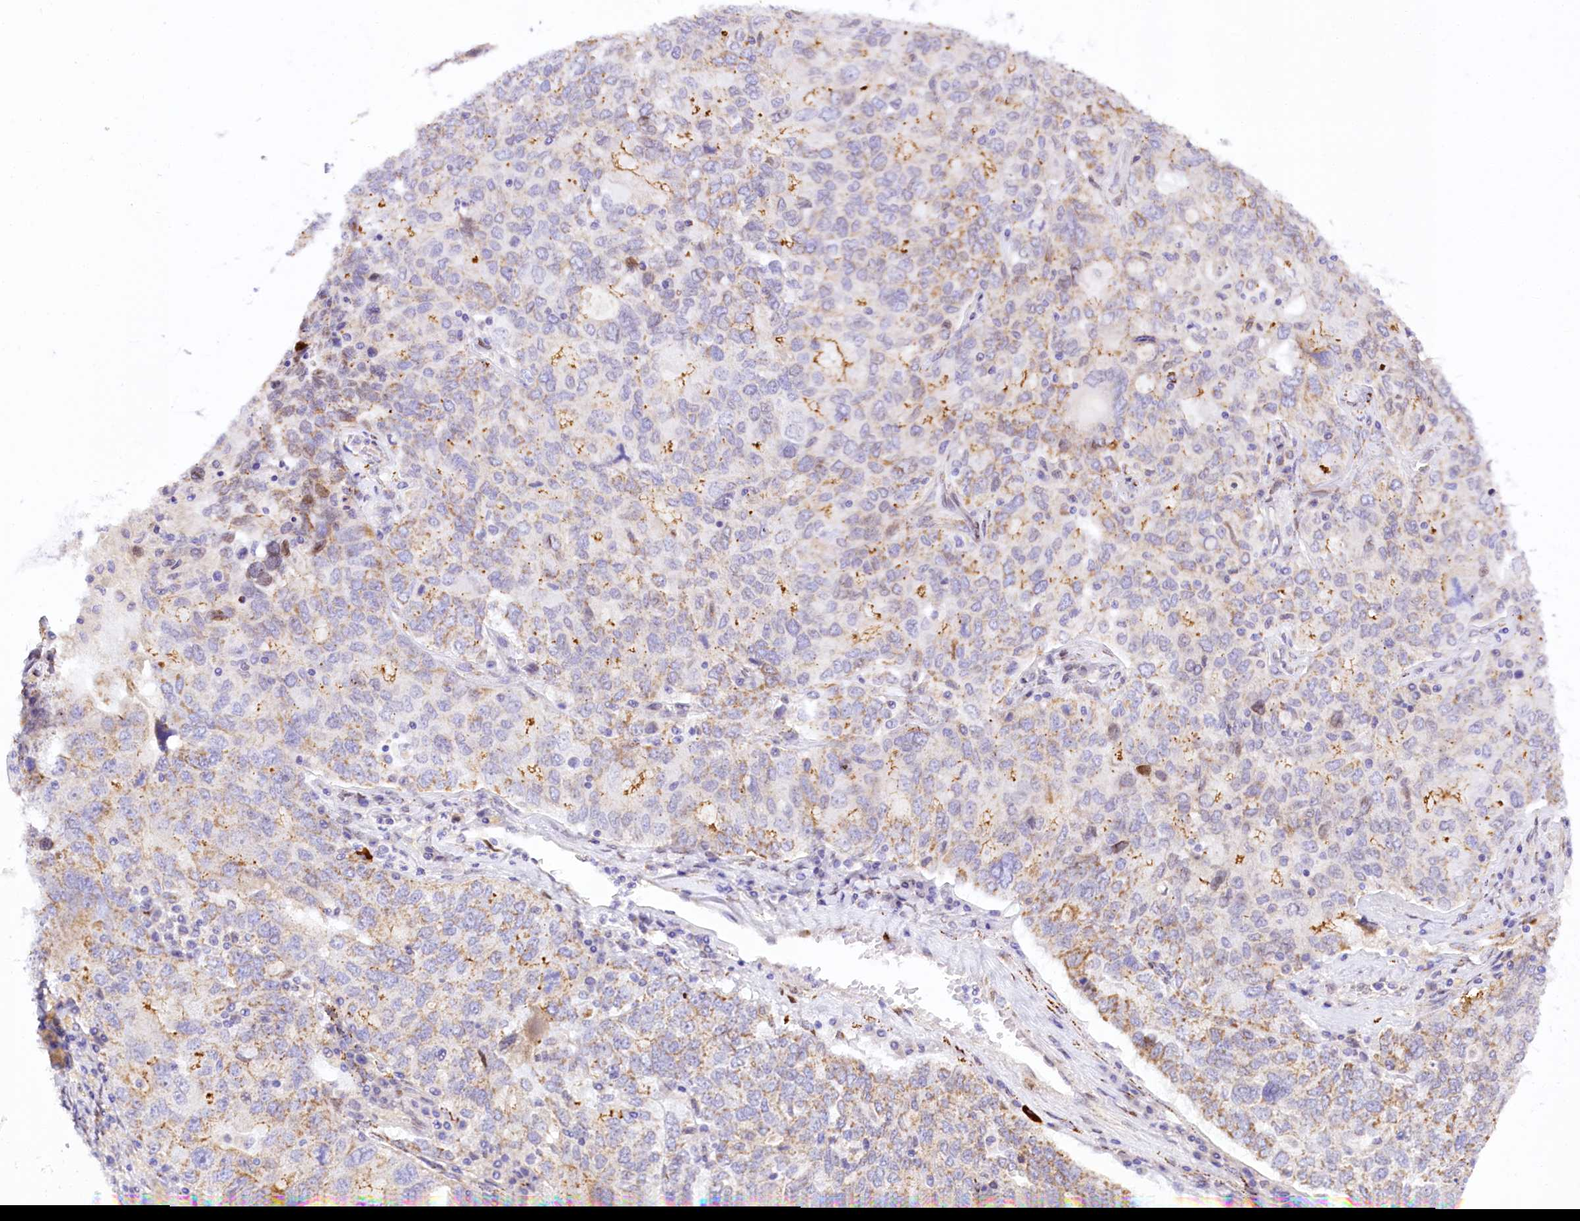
{"staining": {"intensity": "weak", "quantity": "25%-75%", "location": "cytoplasmic/membranous"}, "tissue": "ovarian cancer", "cell_type": "Tumor cells", "image_type": "cancer", "snomed": [{"axis": "morphology", "description": "Carcinoma, endometroid"}, {"axis": "topography", "description": "Ovary"}], "caption": "This is a histology image of immunohistochemistry staining of ovarian endometroid carcinoma, which shows weak positivity in the cytoplasmic/membranous of tumor cells.", "gene": "PPIP5K2", "patient": {"sex": "female", "age": 62}}